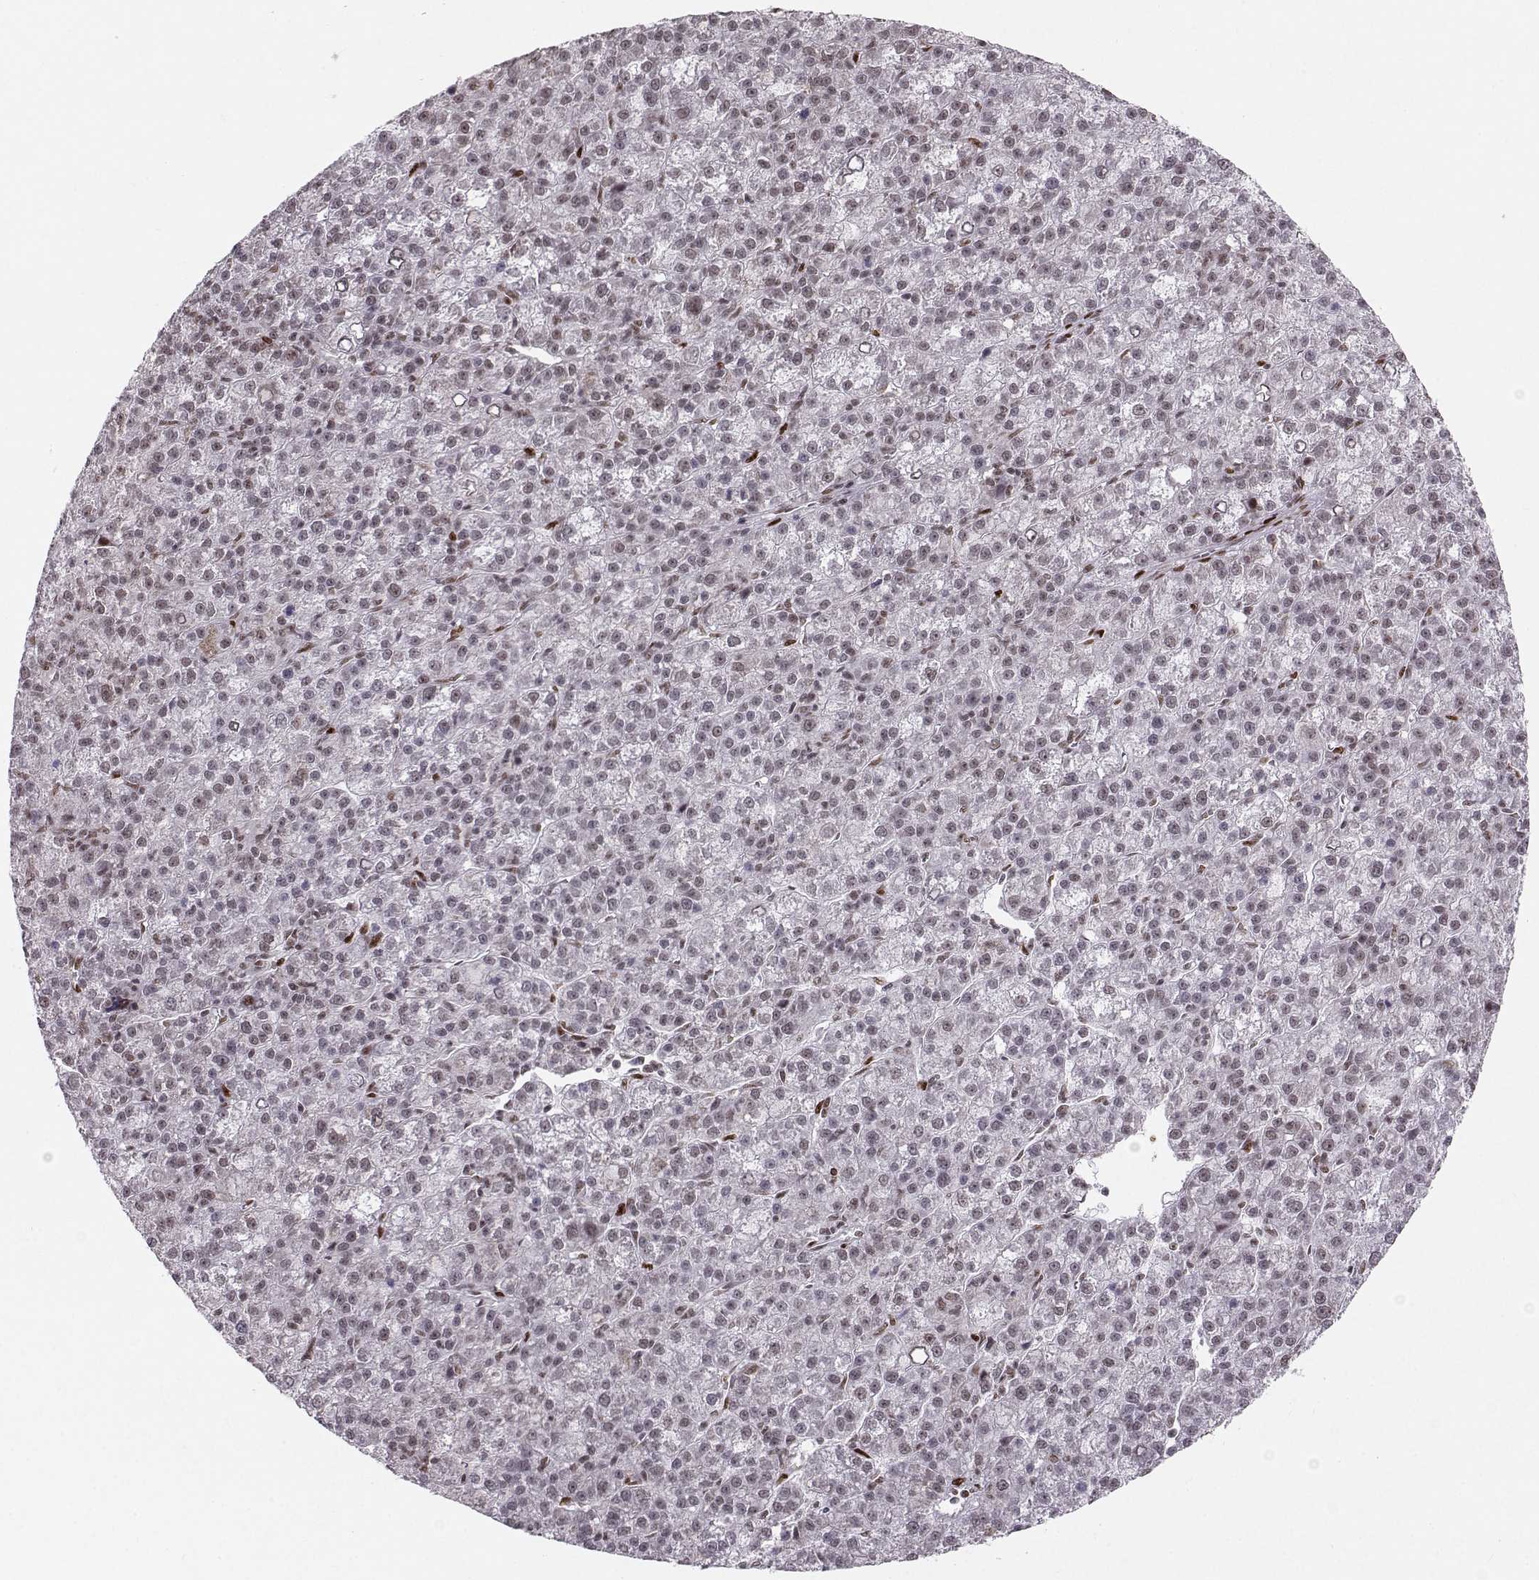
{"staining": {"intensity": "weak", "quantity": "<25%", "location": "nuclear"}, "tissue": "liver cancer", "cell_type": "Tumor cells", "image_type": "cancer", "snomed": [{"axis": "morphology", "description": "Carcinoma, Hepatocellular, NOS"}, {"axis": "topography", "description": "Liver"}], "caption": "Protein analysis of liver cancer (hepatocellular carcinoma) exhibits no significant staining in tumor cells.", "gene": "SNAPC2", "patient": {"sex": "female", "age": 60}}